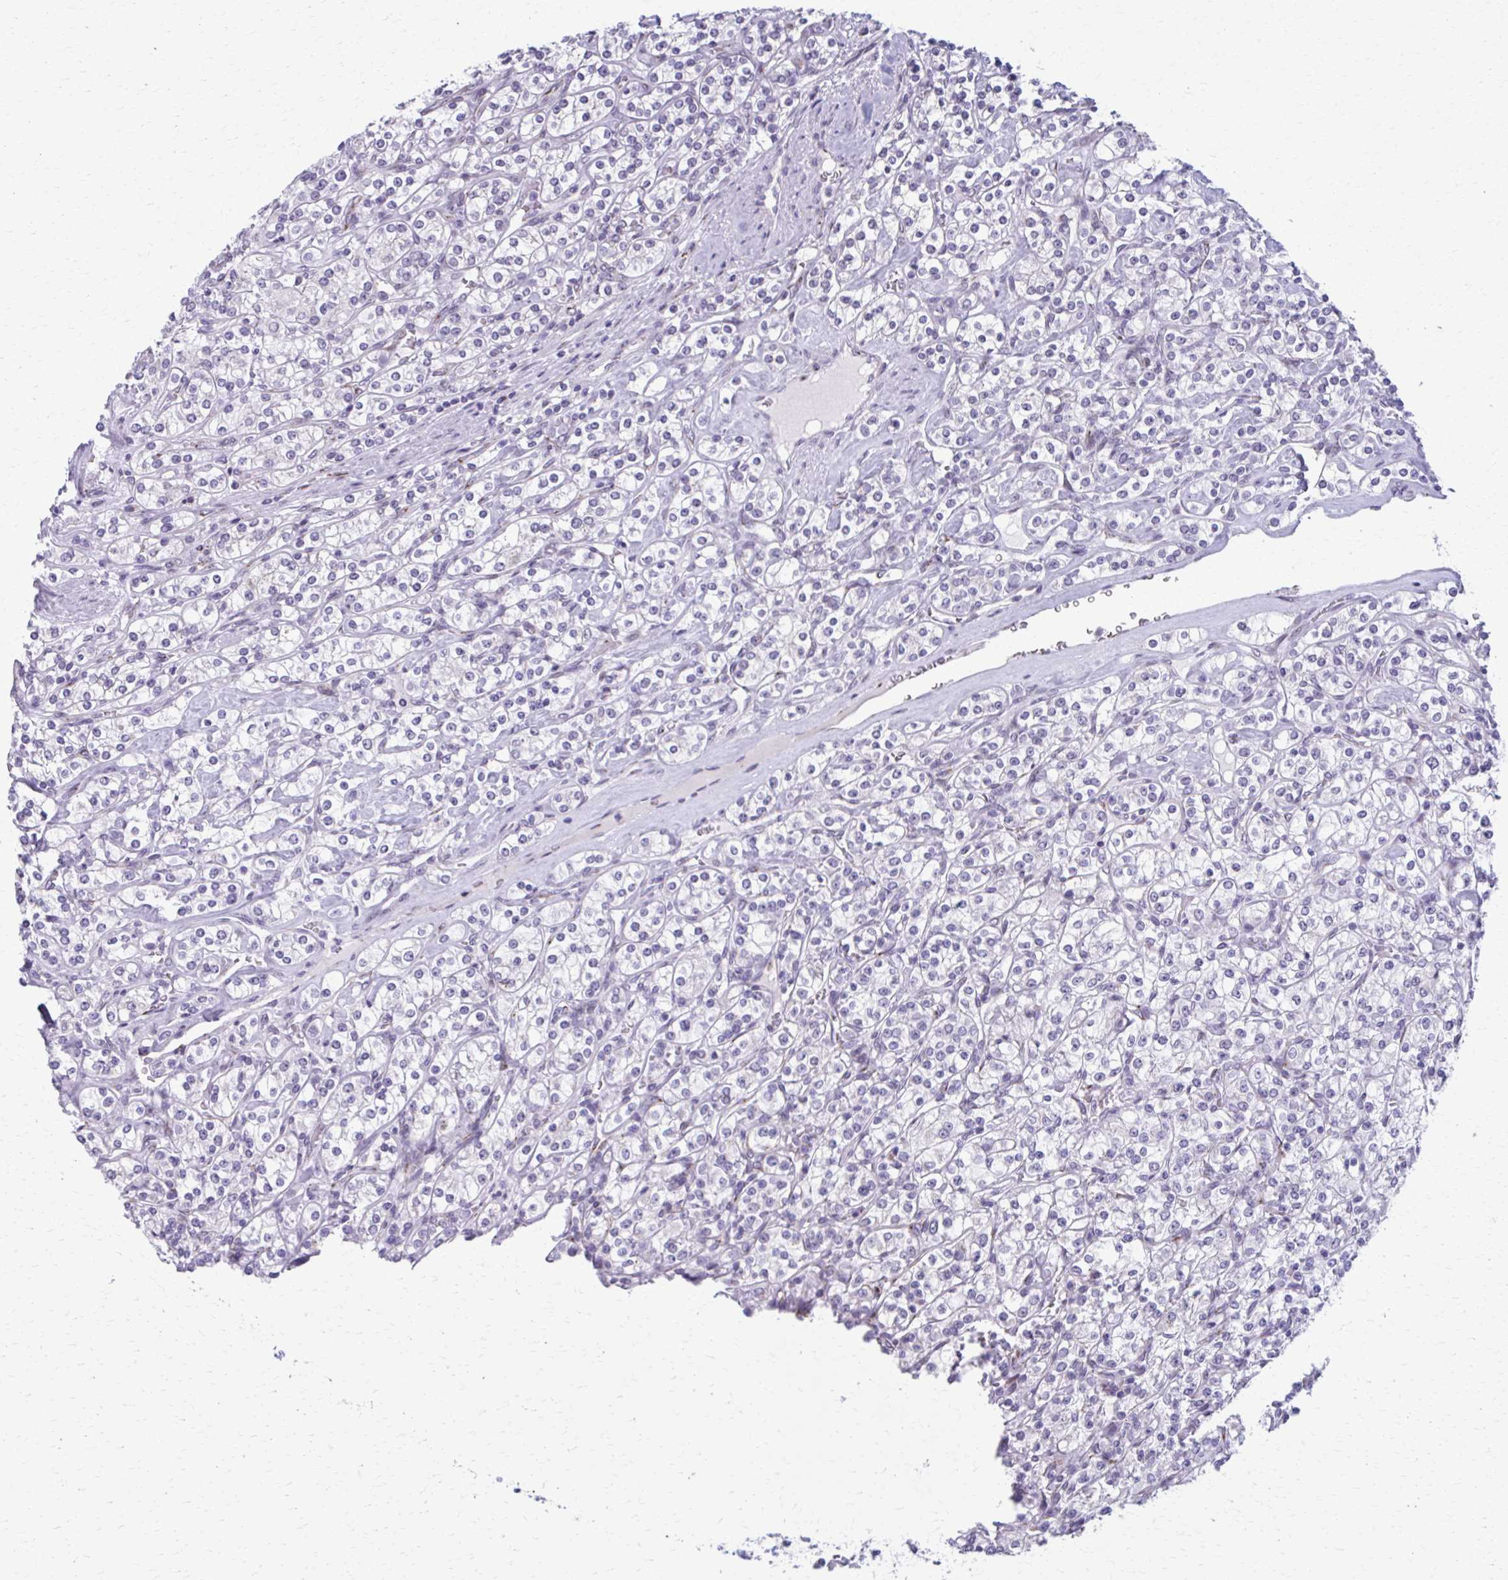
{"staining": {"intensity": "negative", "quantity": "none", "location": "none"}, "tissue": "renal cancer", "cell_type": "Tumor cells", "image_type": "cancer", "snomed": [{"axis": "morphology", "description": "Adenocarcinoma, NOS"}, {"axis": "topography", "description": "Kidney"}], "caption": "Photomicrograph shows no protein positivity in tumor cells of renal cancer tissue.", "gene": "ZNF682", "patient": {"sex": "male", "age": 77}}